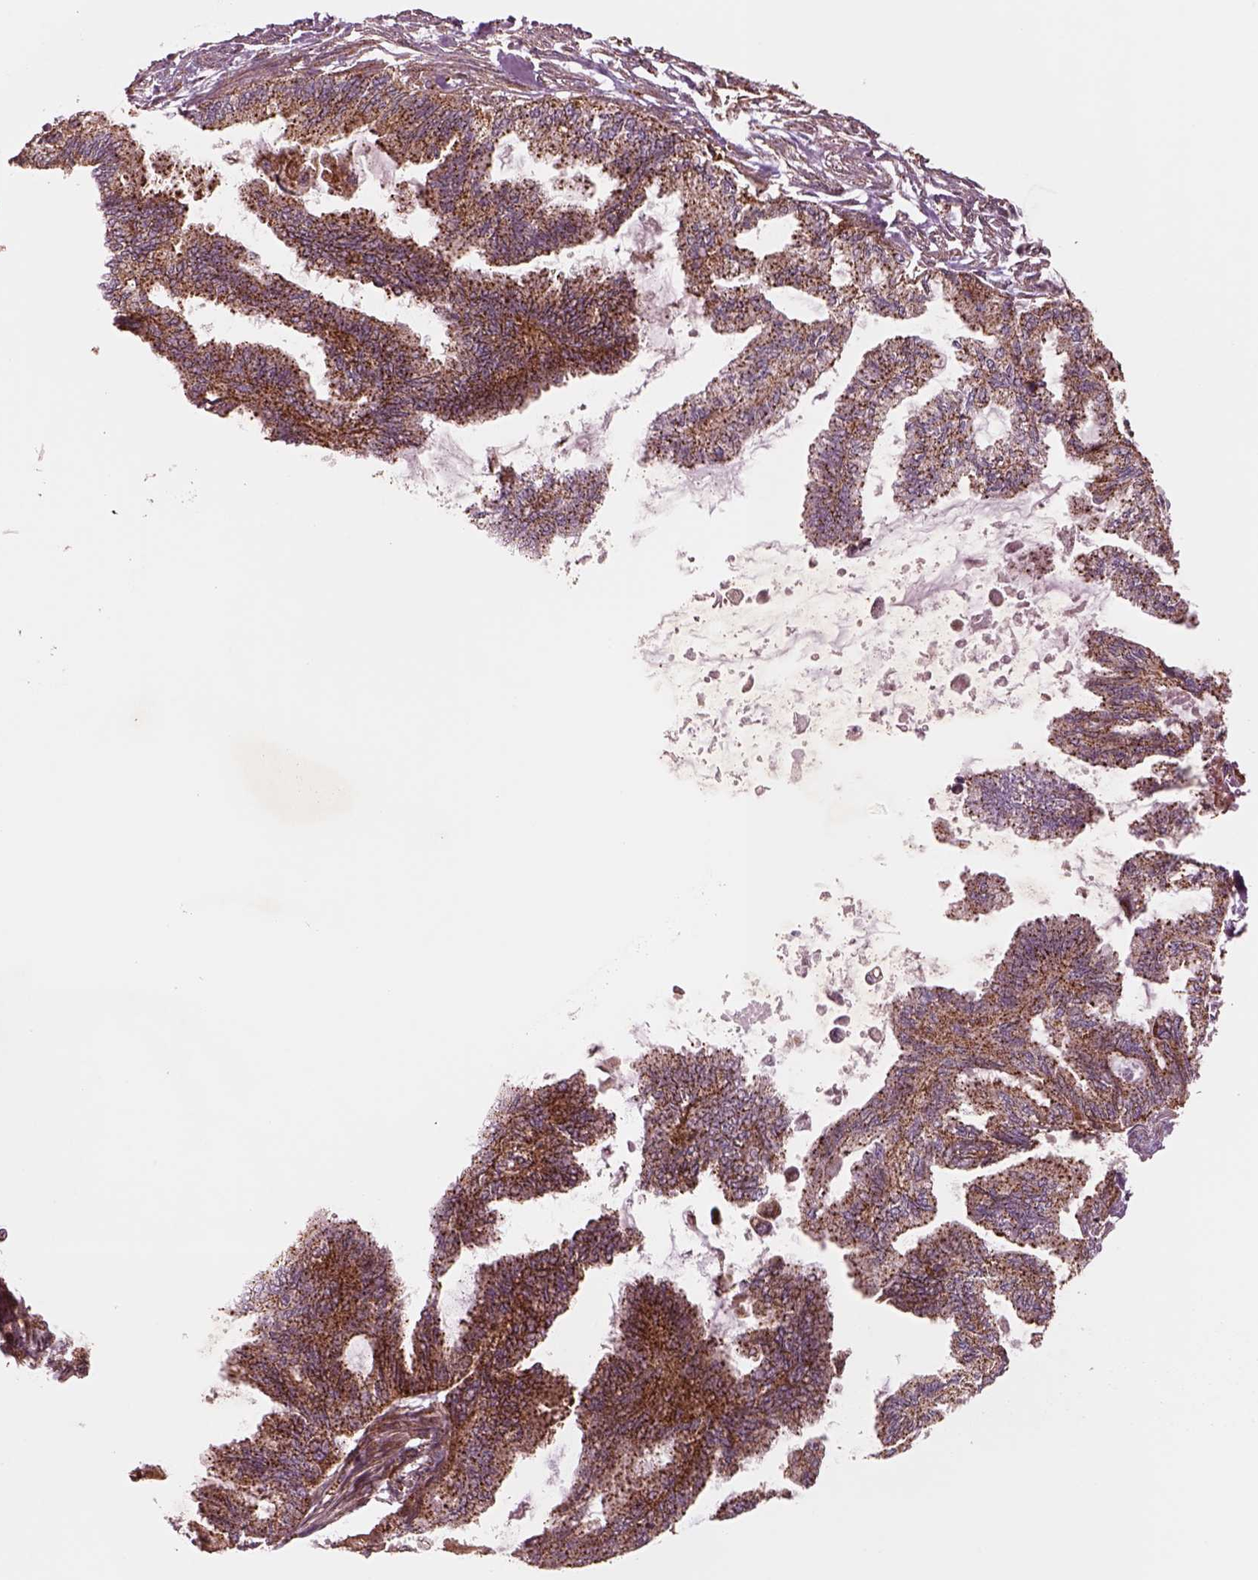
{"staining": {"intensity": "strong", "quantity": "25%-75%", "location": "cytoplasmic/membranous"}, "tissue": "endometrial cancer", "cell_type": "Tumor cells", "image_type": "cancer", "snomed": [{"axis": "morphology", "description": "Adenocarcinoma, NOS"}, {"axis": "topography", "description": "Endometrium"}], "caption": "Endometrial cancer stained with DAB (3,3'-diaminobenzidine) immunohistochemistry shows high levels of strong cytoplasmic/membranous positivity in about 25%-75% of tumor cells.", "gene": "WASHC2A", "patient": {"sex": "female", "age": 86}}